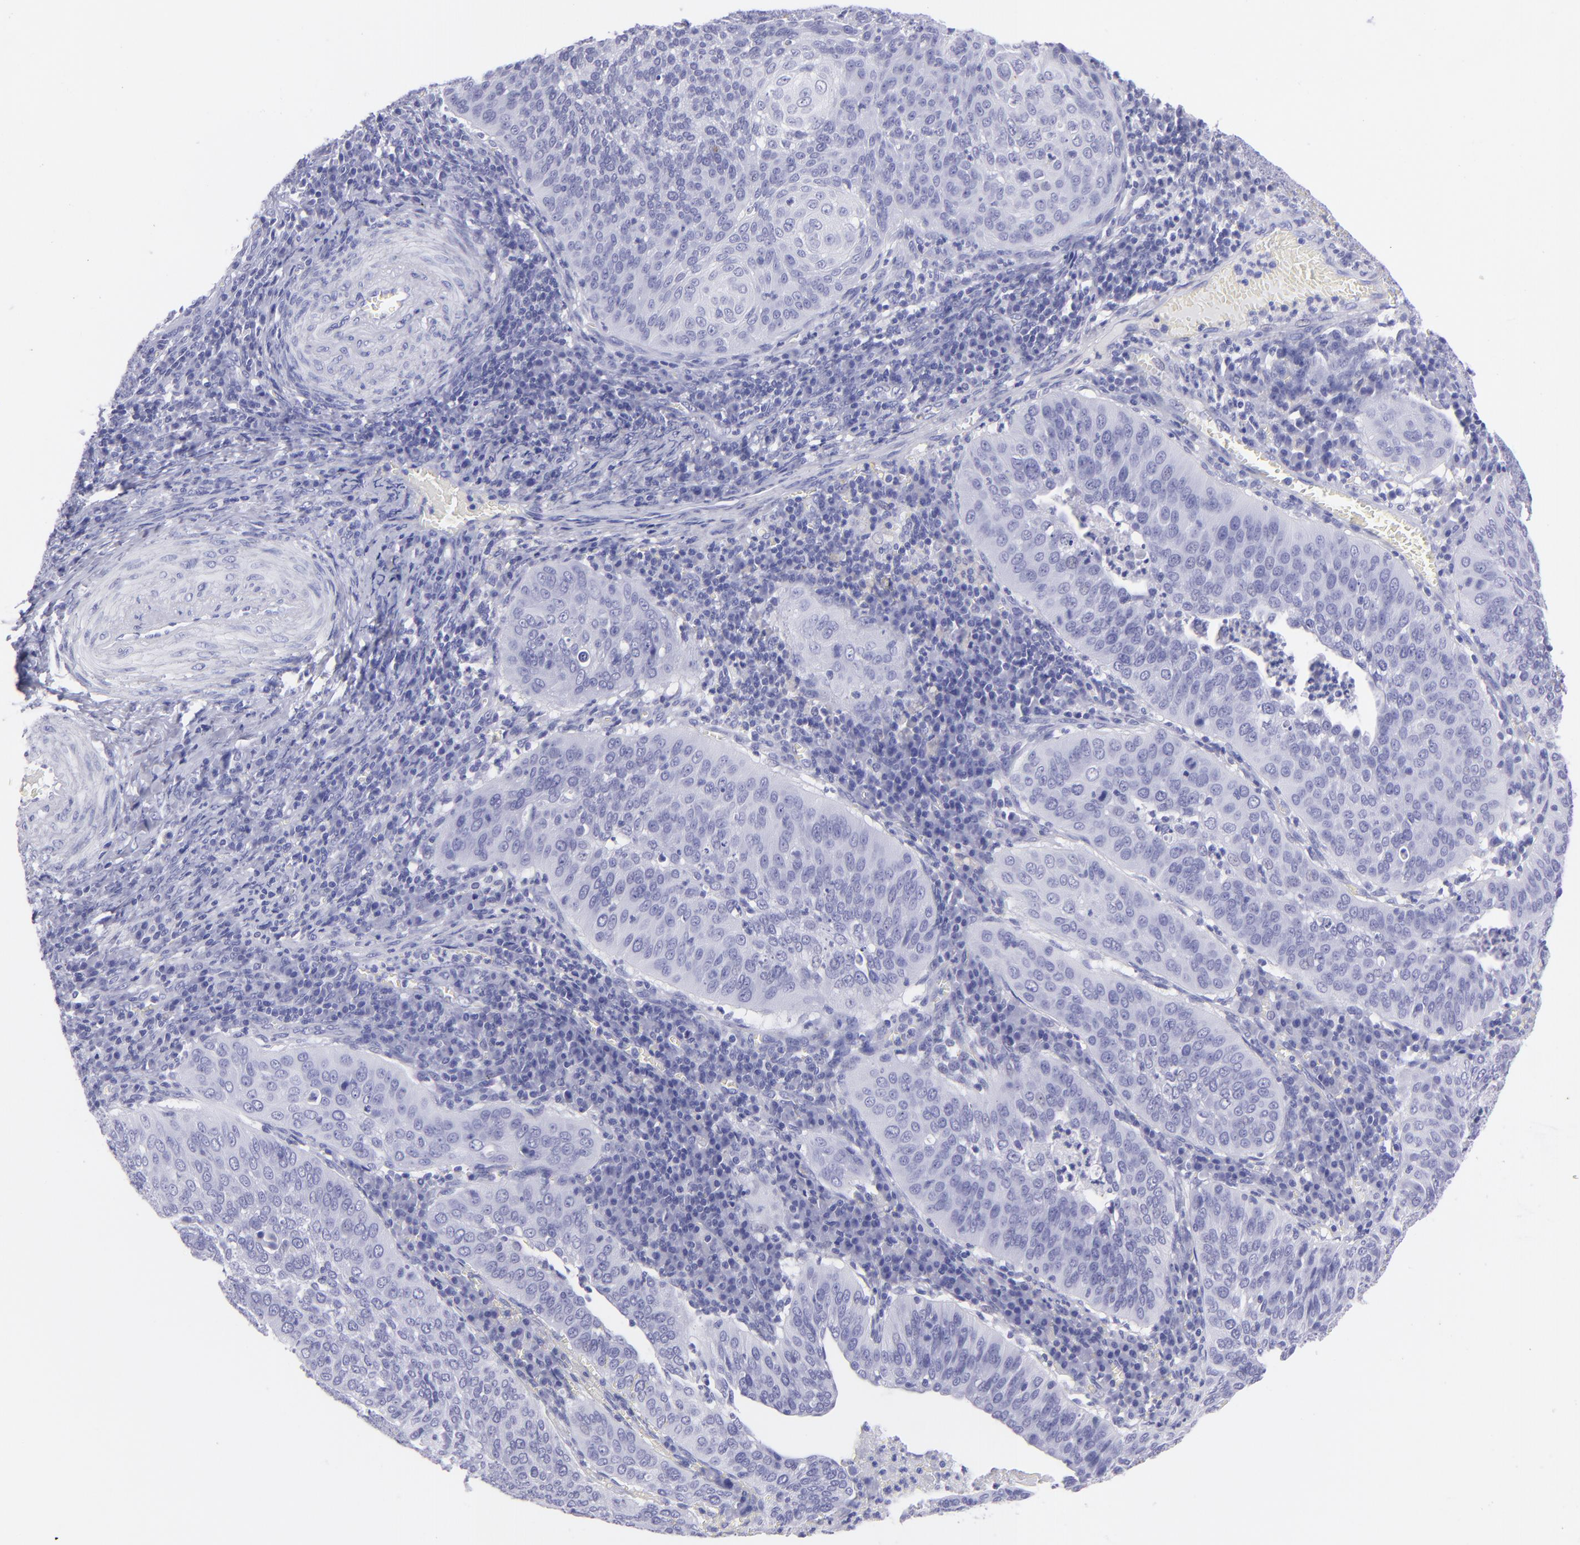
{"staining": {"intensity": "negative", "quantity": "none", "location": "none"}, "tissue": "cervical cancer", "cell_type": "Tumor cells", "image_type": "cancer", "snomed": [{"axis": "morphology", "description": "Squamous cell carcinoma, NOS"}, {"axis": "topography", "description": "Cervix"}], "caption": "Tumor cells show no significant positivity in cervical squamous cell carcinoma.", "gene": "PIP", "patient": {"sex": "female", "age": 39}}